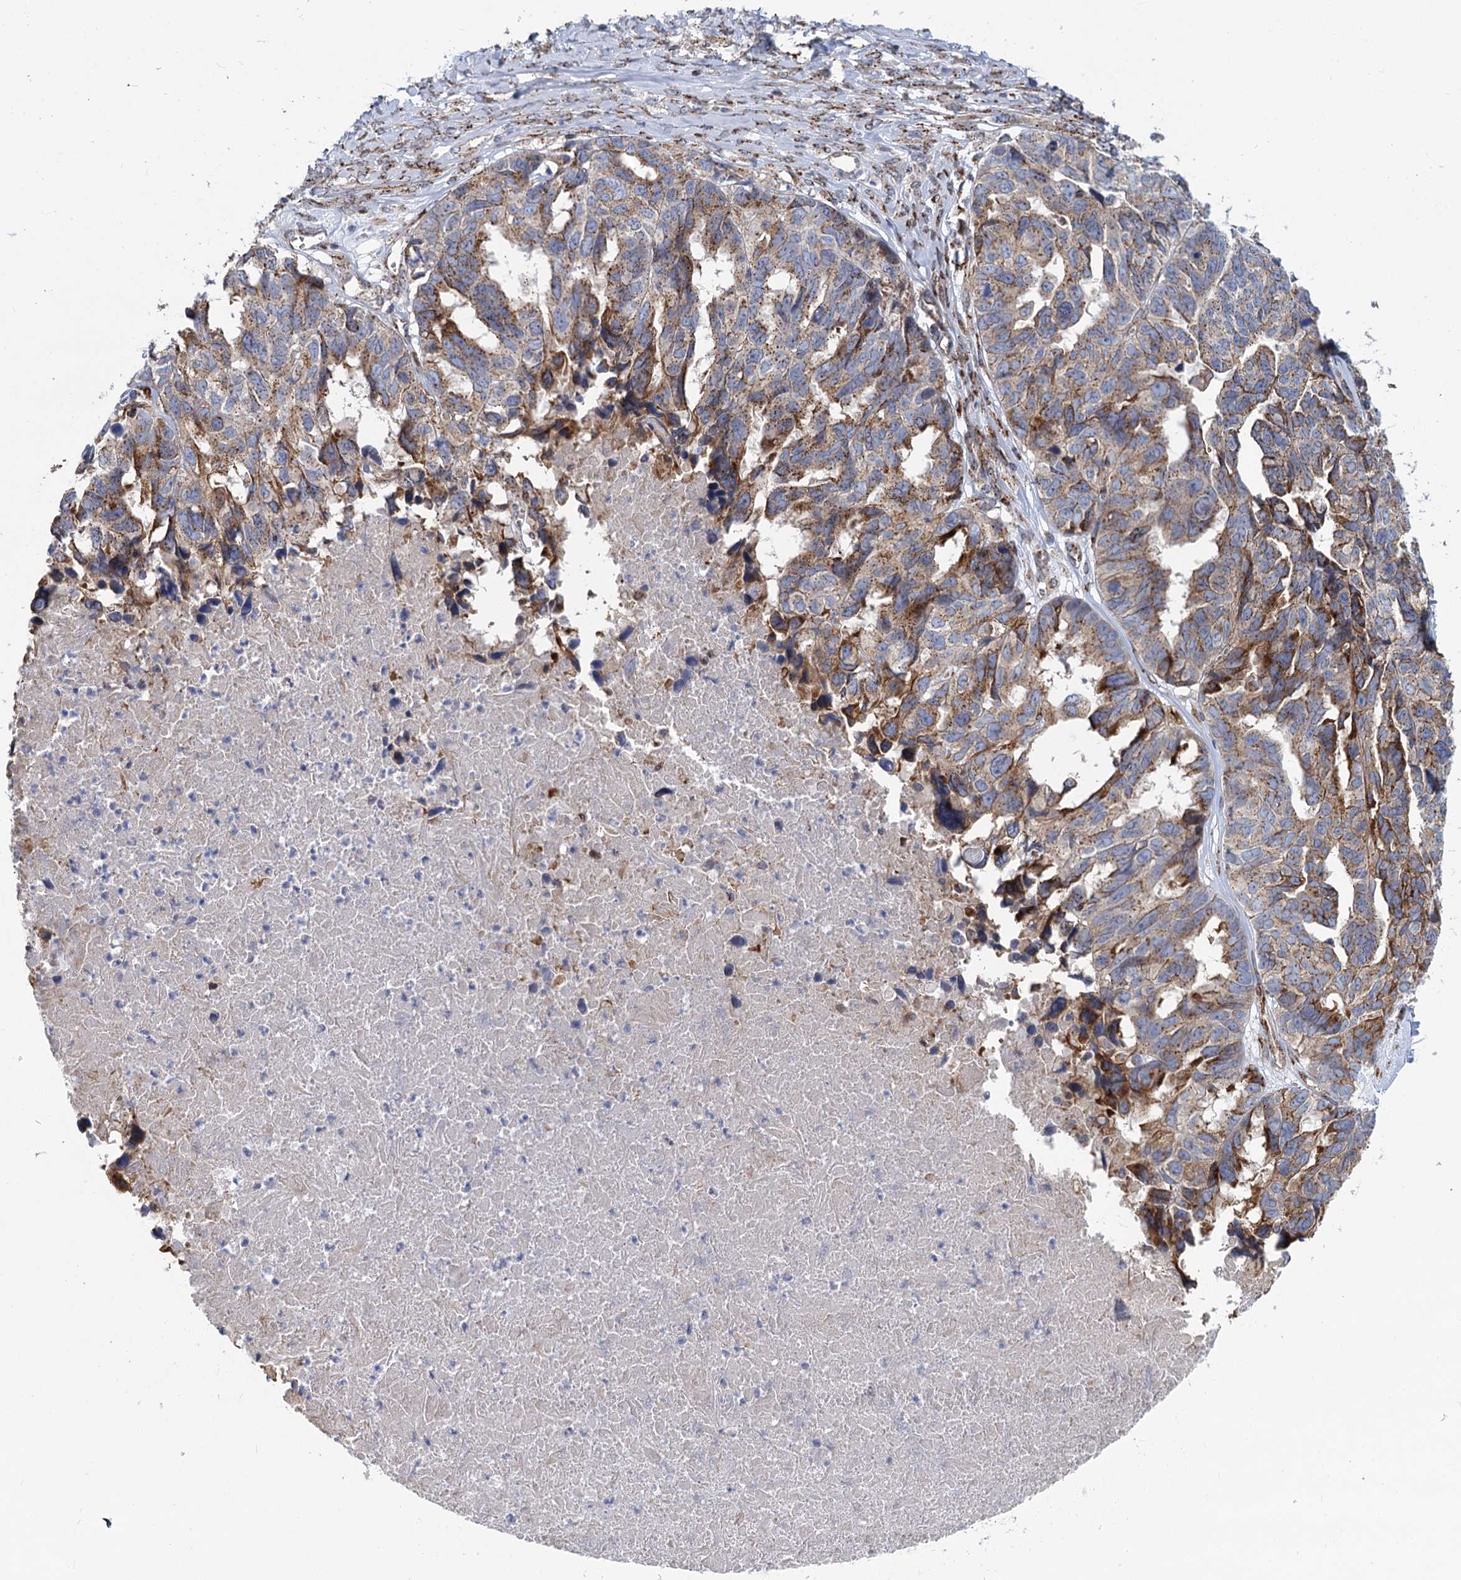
{"staining": {"intensity": "moderate", "quantity": ">75%", "location": "cytoplasmic/membranous"}, "tissue": "ovarian cancer", "cell_type": "Tumor cells", "image_type": "cancer", "snomed": [{"axis": "morphology", "description": "Cystadenocarcinoma, serous, NOS"}, {"axis": "topography", "description": "Ovary"}], "caption": "Immunohistochemistry photomicrograph of neoplastic tissue: ovarian serous cystadenocarcinoma stained using immunohistochemistry (IHC) demonstrates medium levels of moderate protein expression localized specifically in the cytoplasmic/membranous of tumor cells, appearing as a cytoplasmic/membranous brown color.", "gene": "SUPT20H", "patient": {"sex": "female", "age": 79}}